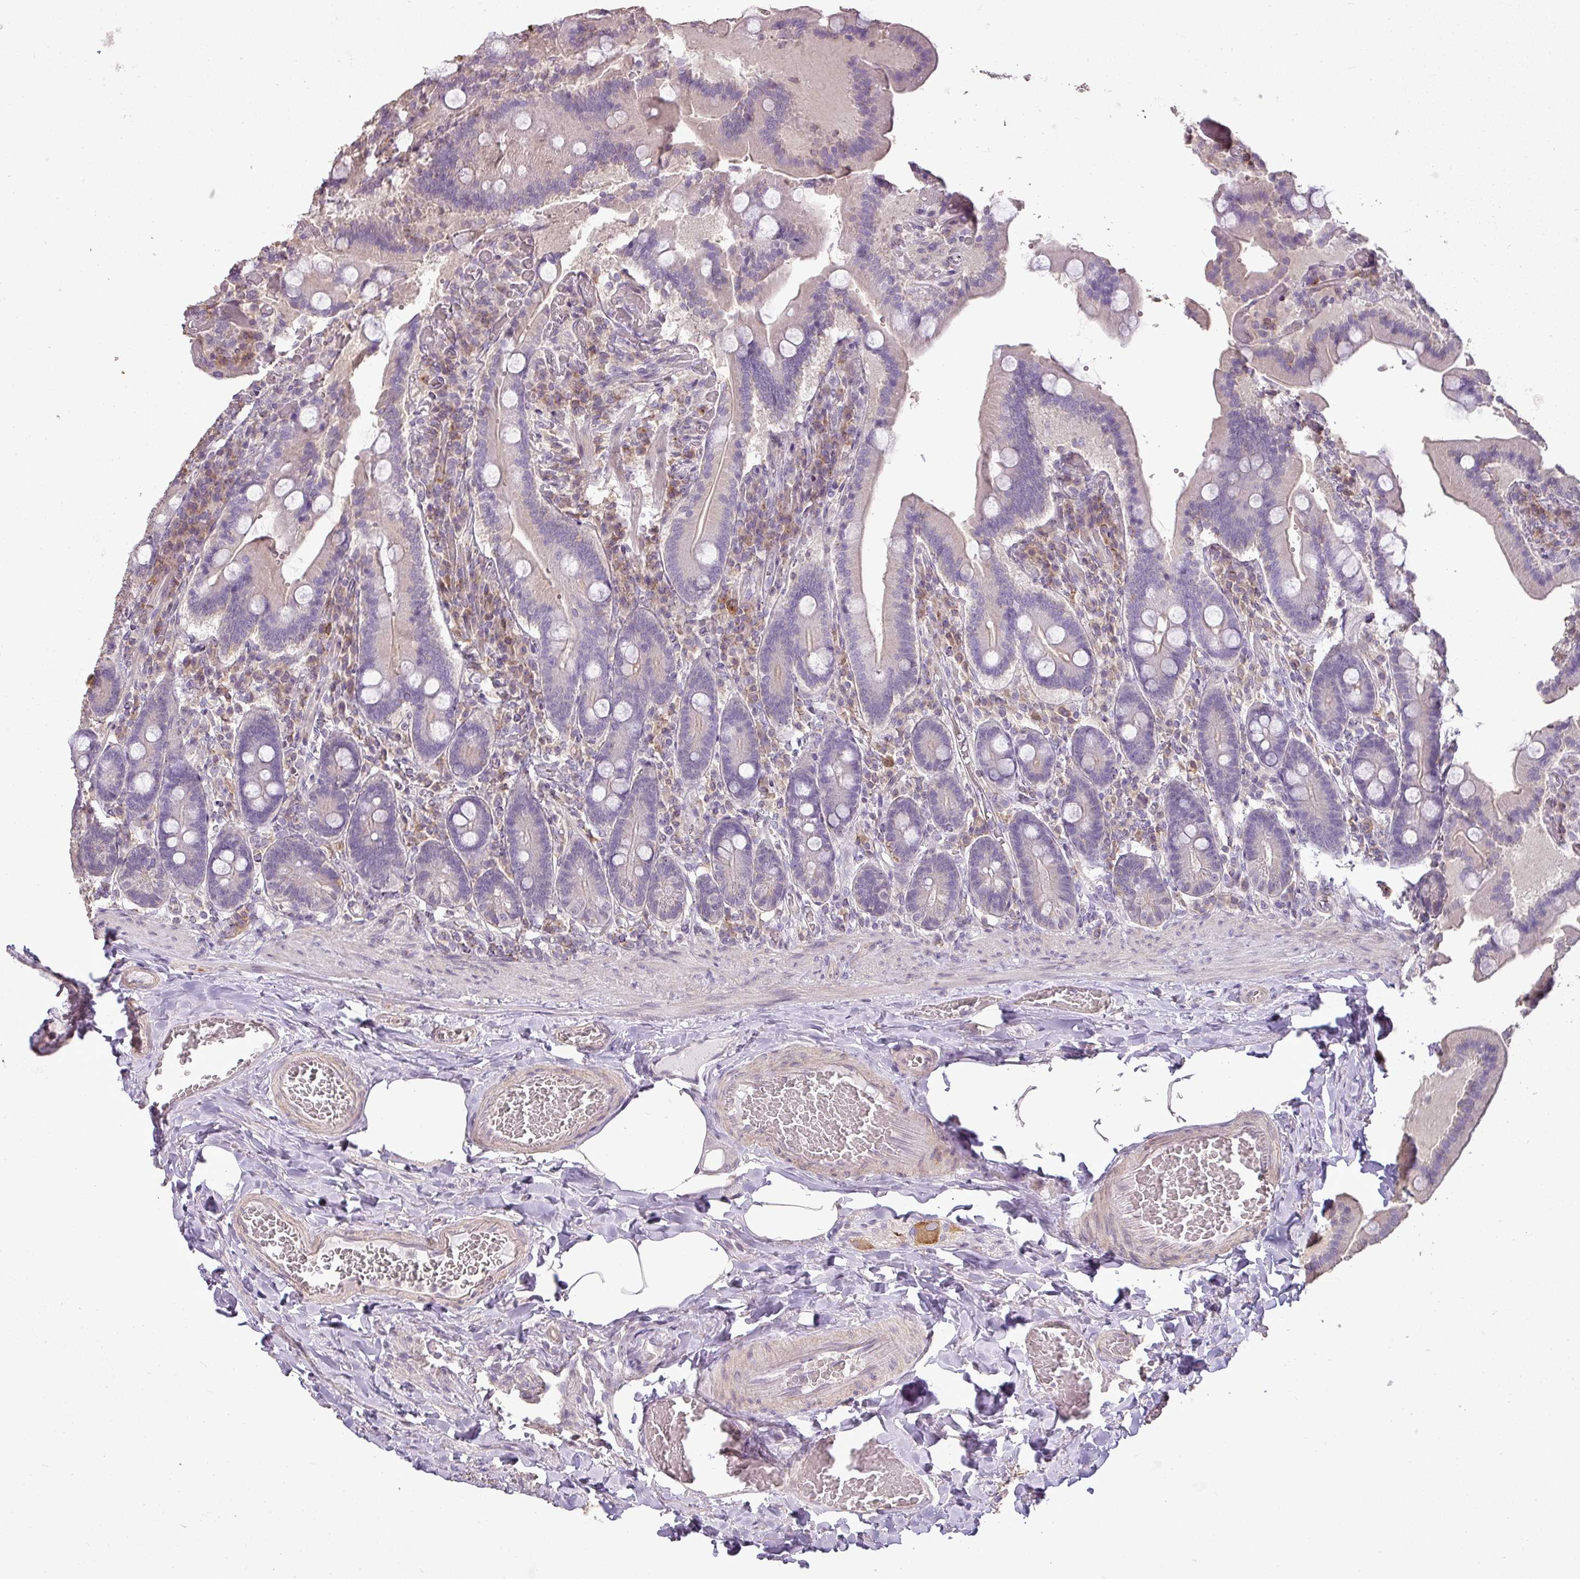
{"staining": {"intensity": "weak", "quantity": "<25%", "location": "cytoplasmic/membranous"}, "tissue": "duodenum", "cell_type": "Glandular cells", "image_type": "normal", "snomed": [{"axis": "morphology", "description": "Normal tissue, NOS"}, {"axis": "topography", "description": "Duodenum"}], "caption": "Immunohistochemistry photomicrograph of unremarkable duodenum: duodenum stained with DAB (3,3'-diaminobenzidine) shows no significant protein positivity in glandular cells.", "gene": "LY9", "patient": {"sex": "female", "age": 62}}